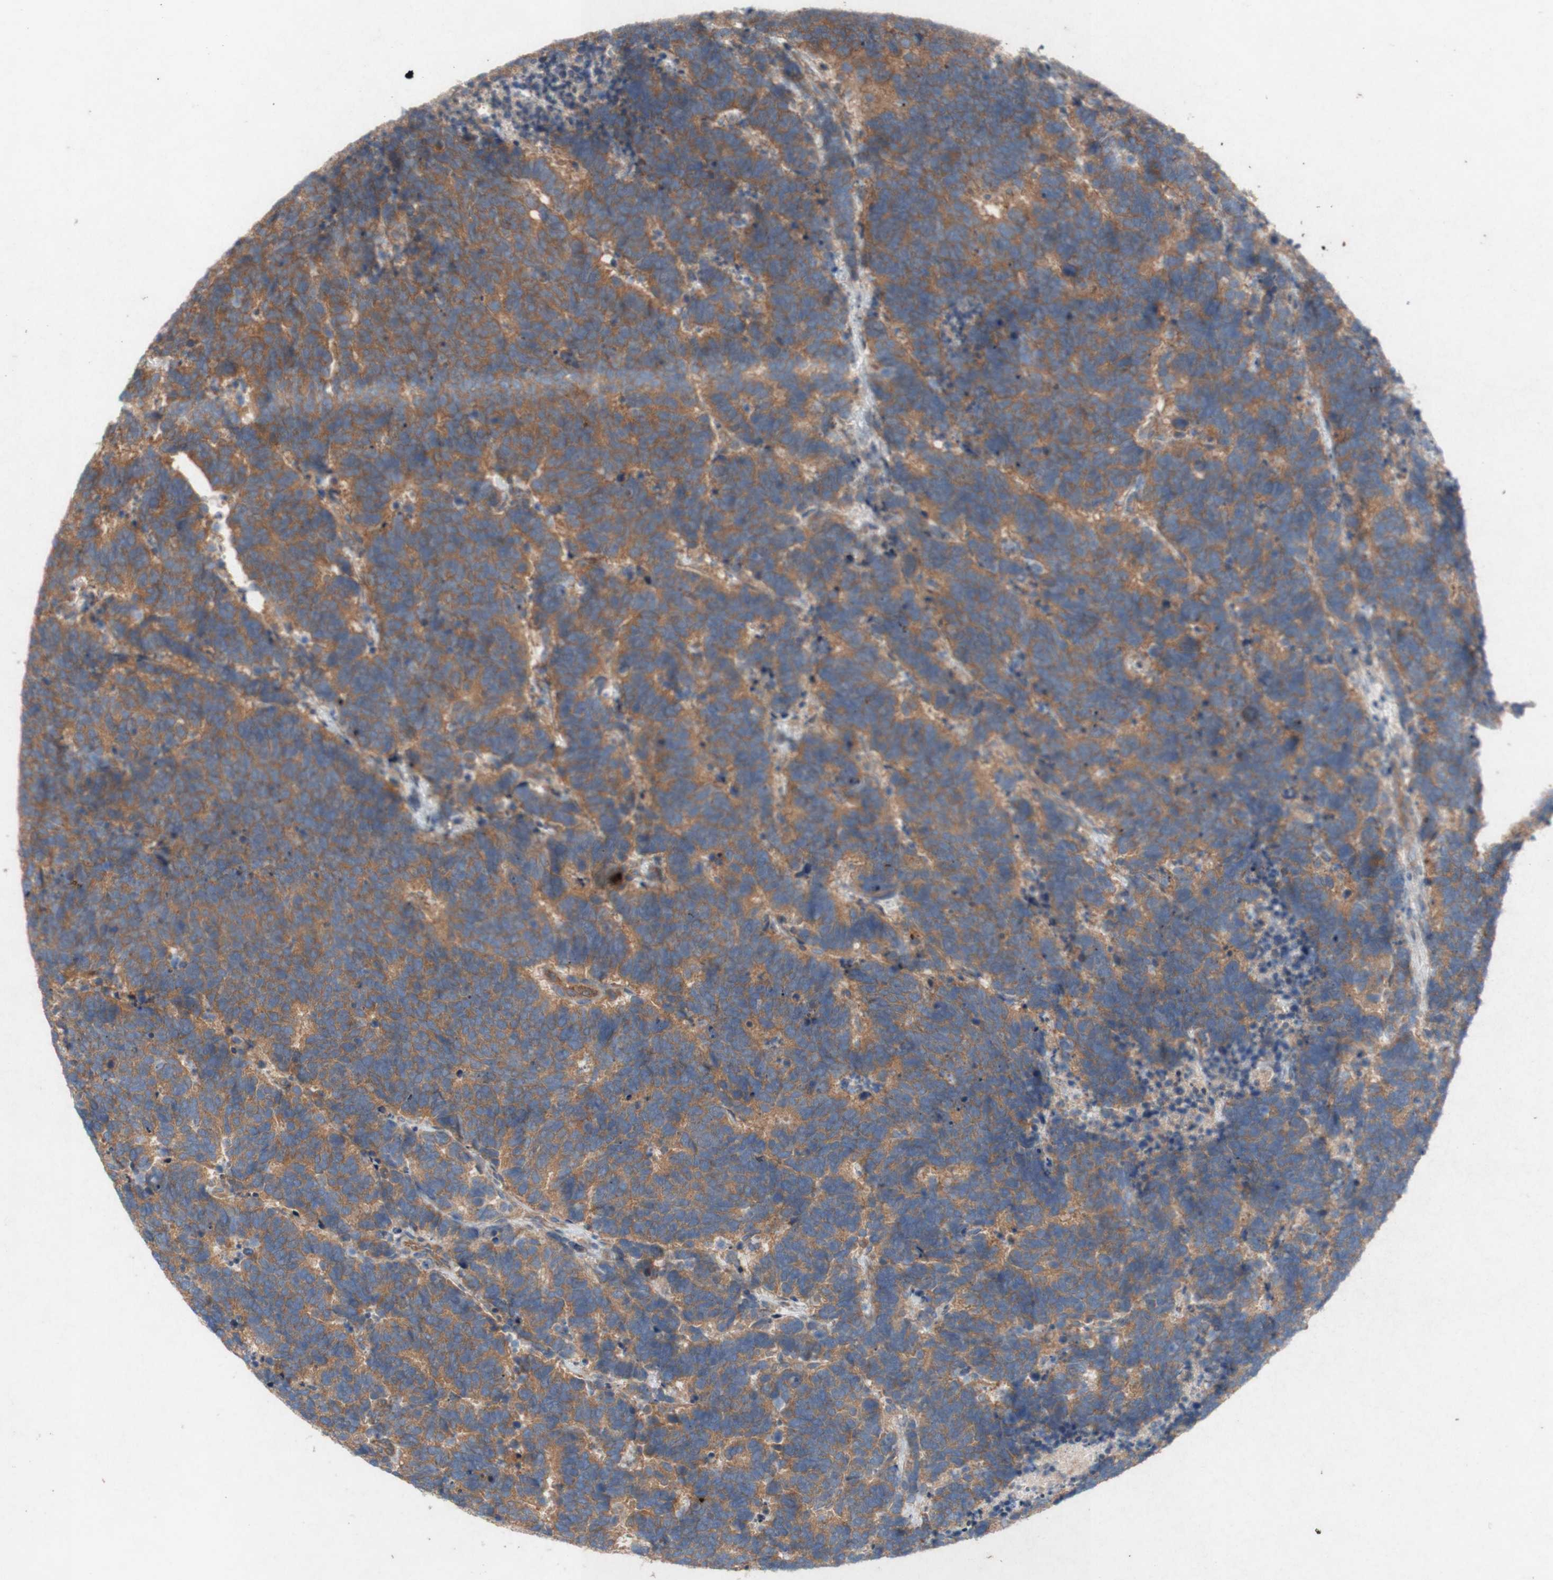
{"staining": {"intensity": "moderate", "quantity": ">75%", "location": "cytoplasmic/membranous"}, "tissue": "carcinoid", "cell_type": "Tumor cells", "image_type": "cancer", "snomed": [{"axis": "morphology", "description": "Carcinoma, NOS"}, {"axis": "morphology", "description": "Carcinoid, malignant, NOS"}, {"axis": "topography", "description": "Urinary bladder"}], "caption": "Brown immunohistochemical staining in human carcinoma exhibits moderate cytoplasmic/membranous staining in approximately >75% of tumor cells. (brown staining indicates protein expression, while blue staining denotes nuclei).", "gene": "TST", "patient": {"sex": "male", "age": 57}}